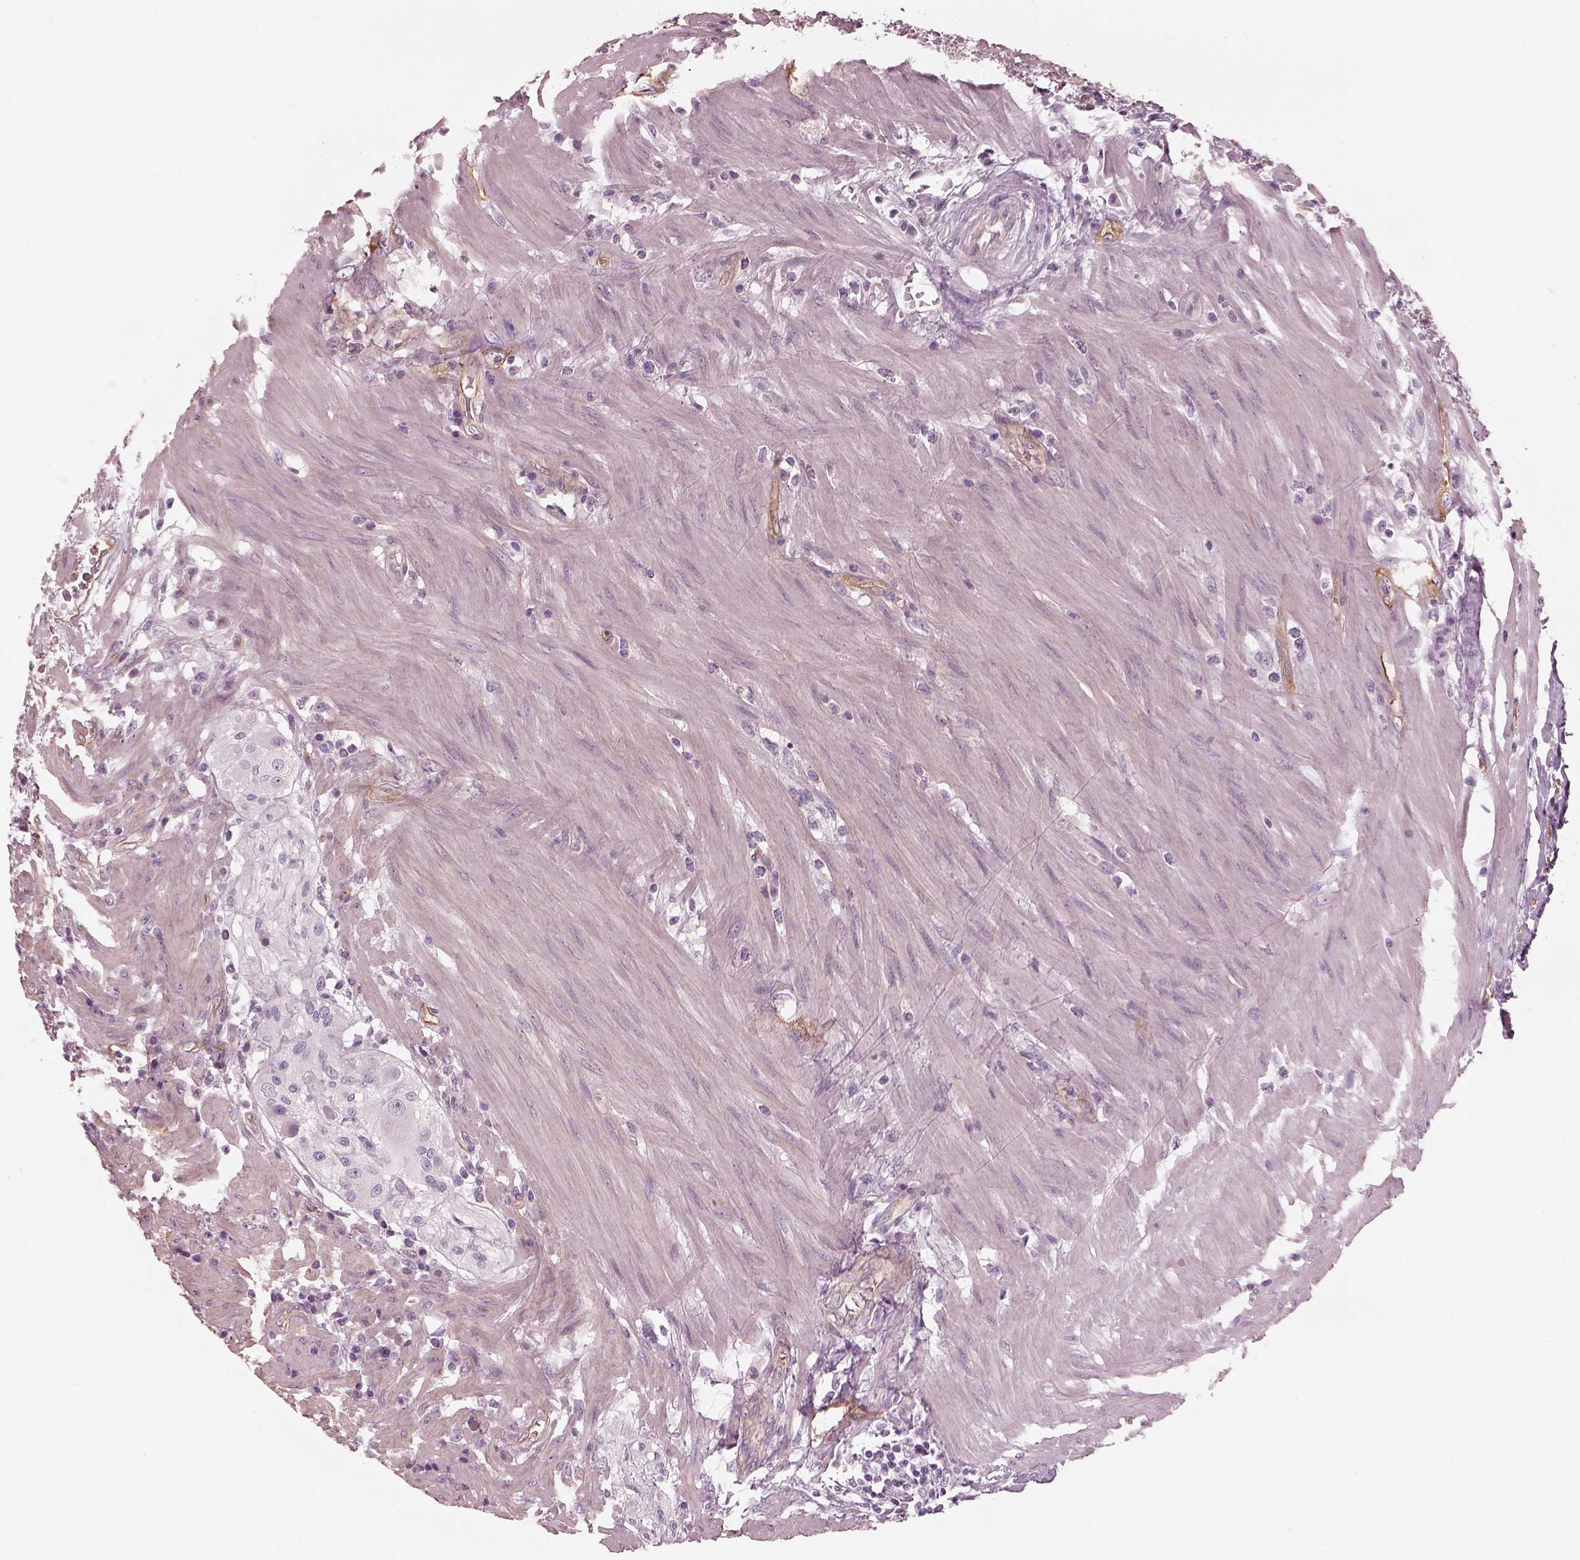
{"staining": {"intensity": "negative", "quantity": "none", "location": "none"}, "tissue": "colorectal cancer", "cell_type": "Tumor cells", "image_type": "cancer", "snomed": [{"axis": "morphology", "description": "Adenocarcinoma, NOS"}, {"axis": "topography", "description": "Colon"}], "caption": "The image displays no staining of tumor cells in adenocarcinoma (colorectal). (DAB IHC visualized using brightfield microscopy, high magnification).", "gene": "EIF4E1B", "patient": {"sex": "male", "age": 57}}